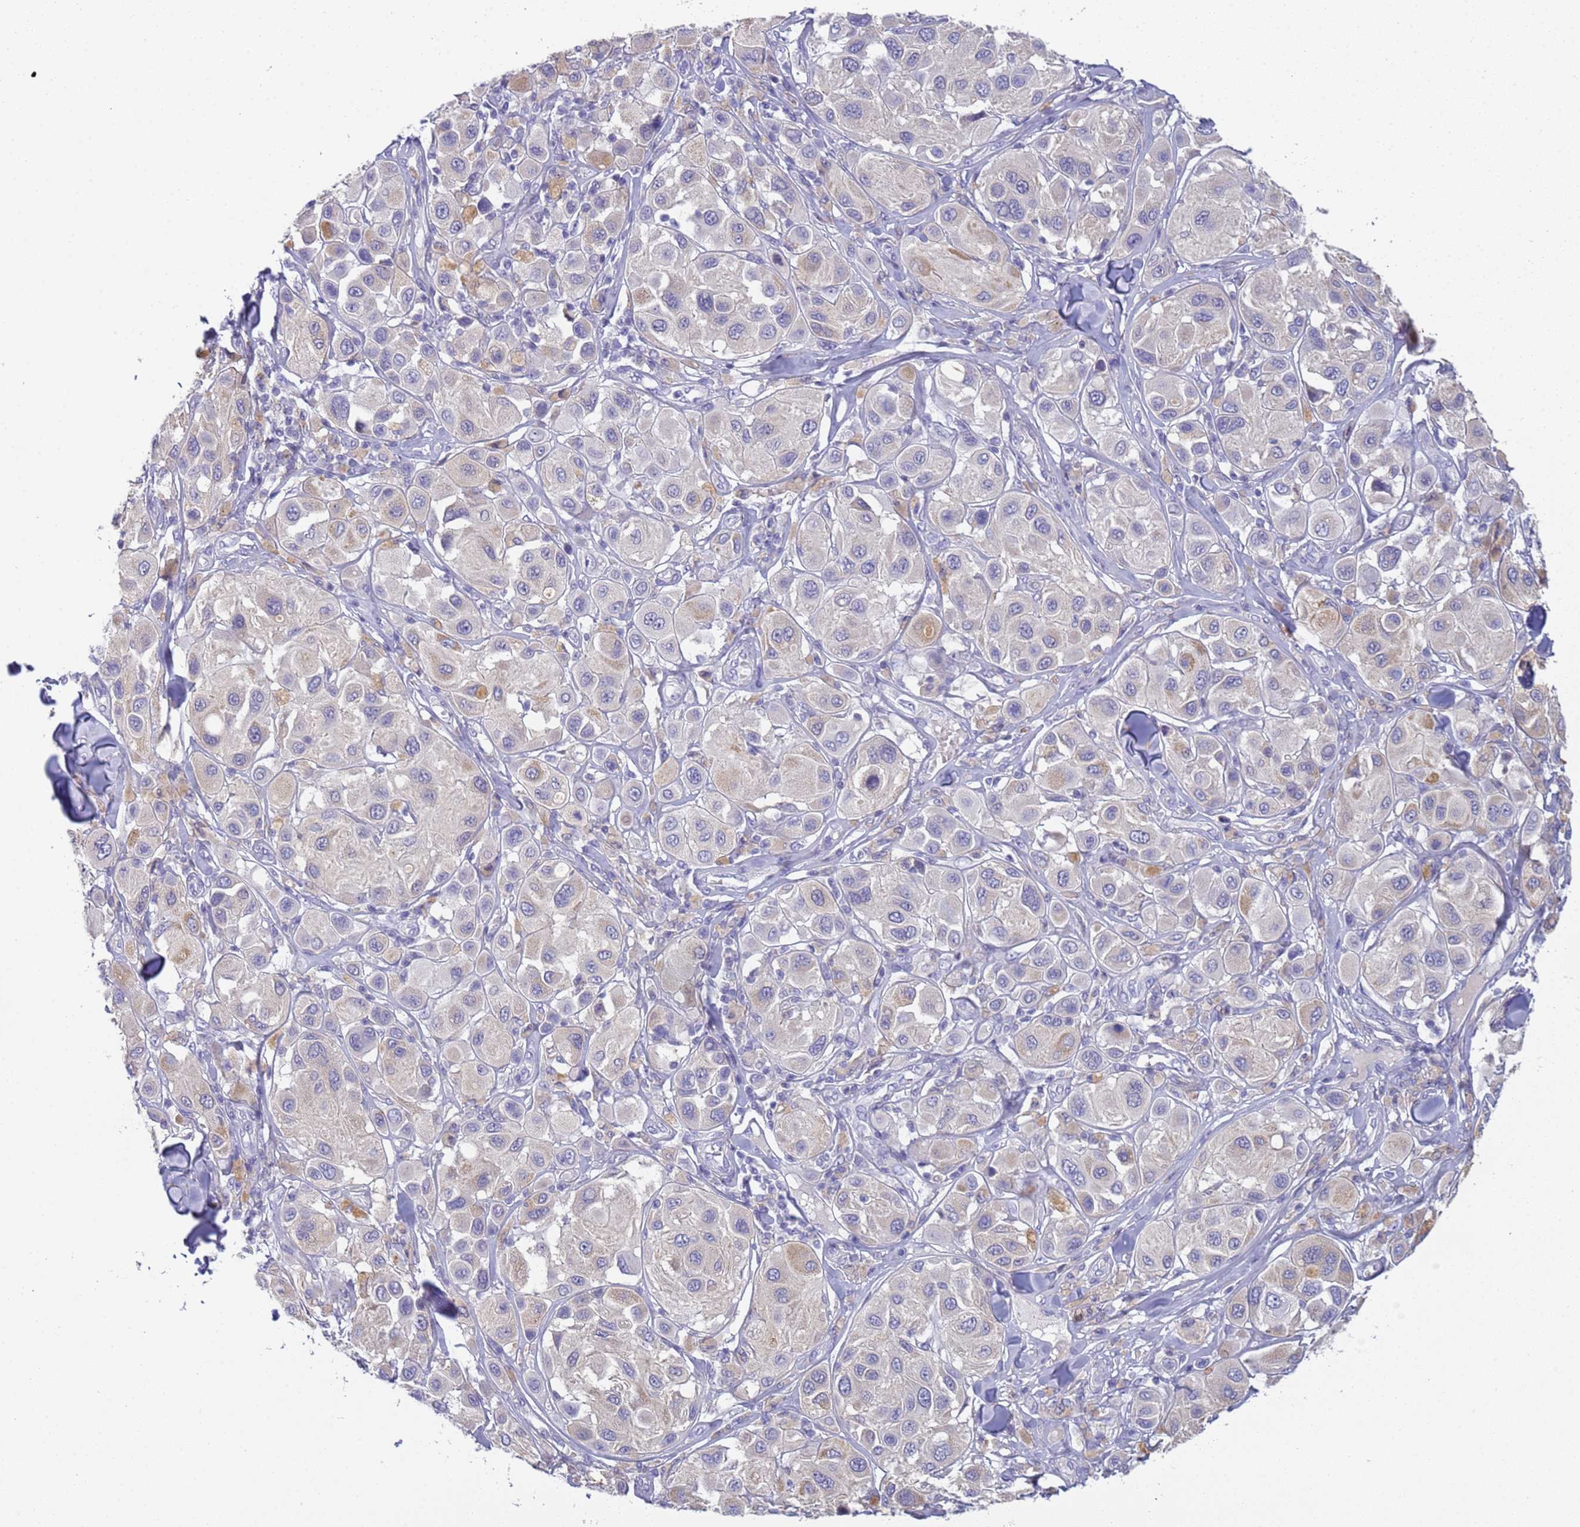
{"staining": {"intensity": "weak", "quantity": "<25%", "location": "cytoplasmic/membranous"}, "tissue": "melanoma", "cell_type": "Tumor cells", "image_type": "cancer", "snomed": [{"axis": "morphology", "description": "Malignant melanoma, Metastatic site"}, {"axis": "topography", "description": "Skin"}], "caption": "Human malignant melanoma (metastatic site) stained for a protein using IHC demonstrates no expression in tumor cells.", "gene": "CR1", "patient": {"sex": "male", "age": 41}}